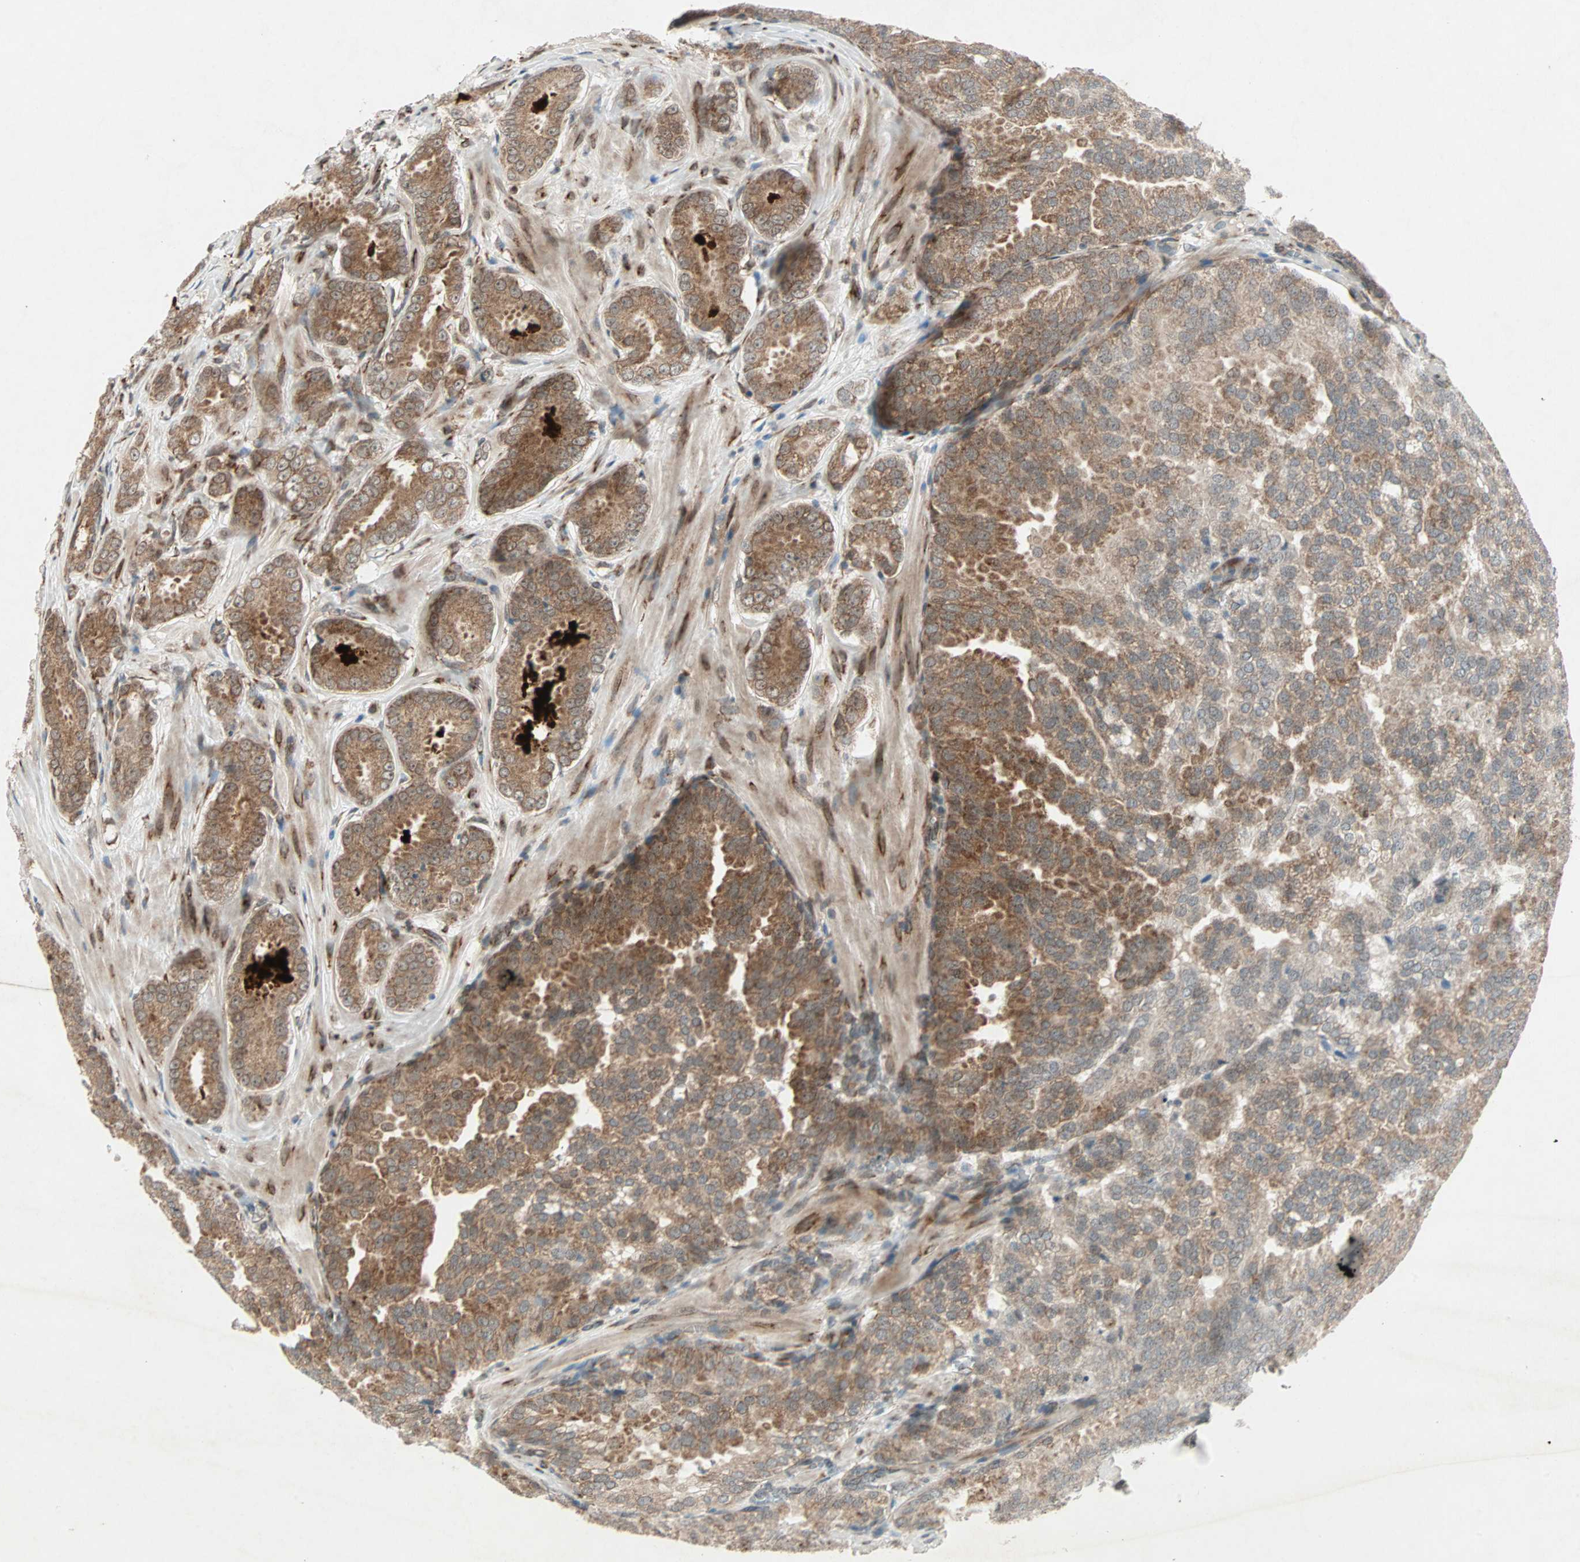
{"staining": {"intensity": "moderate", "quantity": ">75%", "location": "cytoplasmic/membranous"}, "tissue": "prostate cancer", "cell_type": "Tumor cells", "image_type": "cancer", "snomed": [{"axis": "morphology", "description": "Adenocarcinoma, High grade"}, {"axis": "topography", "description": "Prostate"}], "caption": "A histopathology image of prostate cancer (high-grade adenocarcinoma) stained for a protein displays moderate cytoplasmic/membranous brown staining in tumor cells.", "gene": "ZNF37A", "patient": {"sex": "male", "age": 64}}